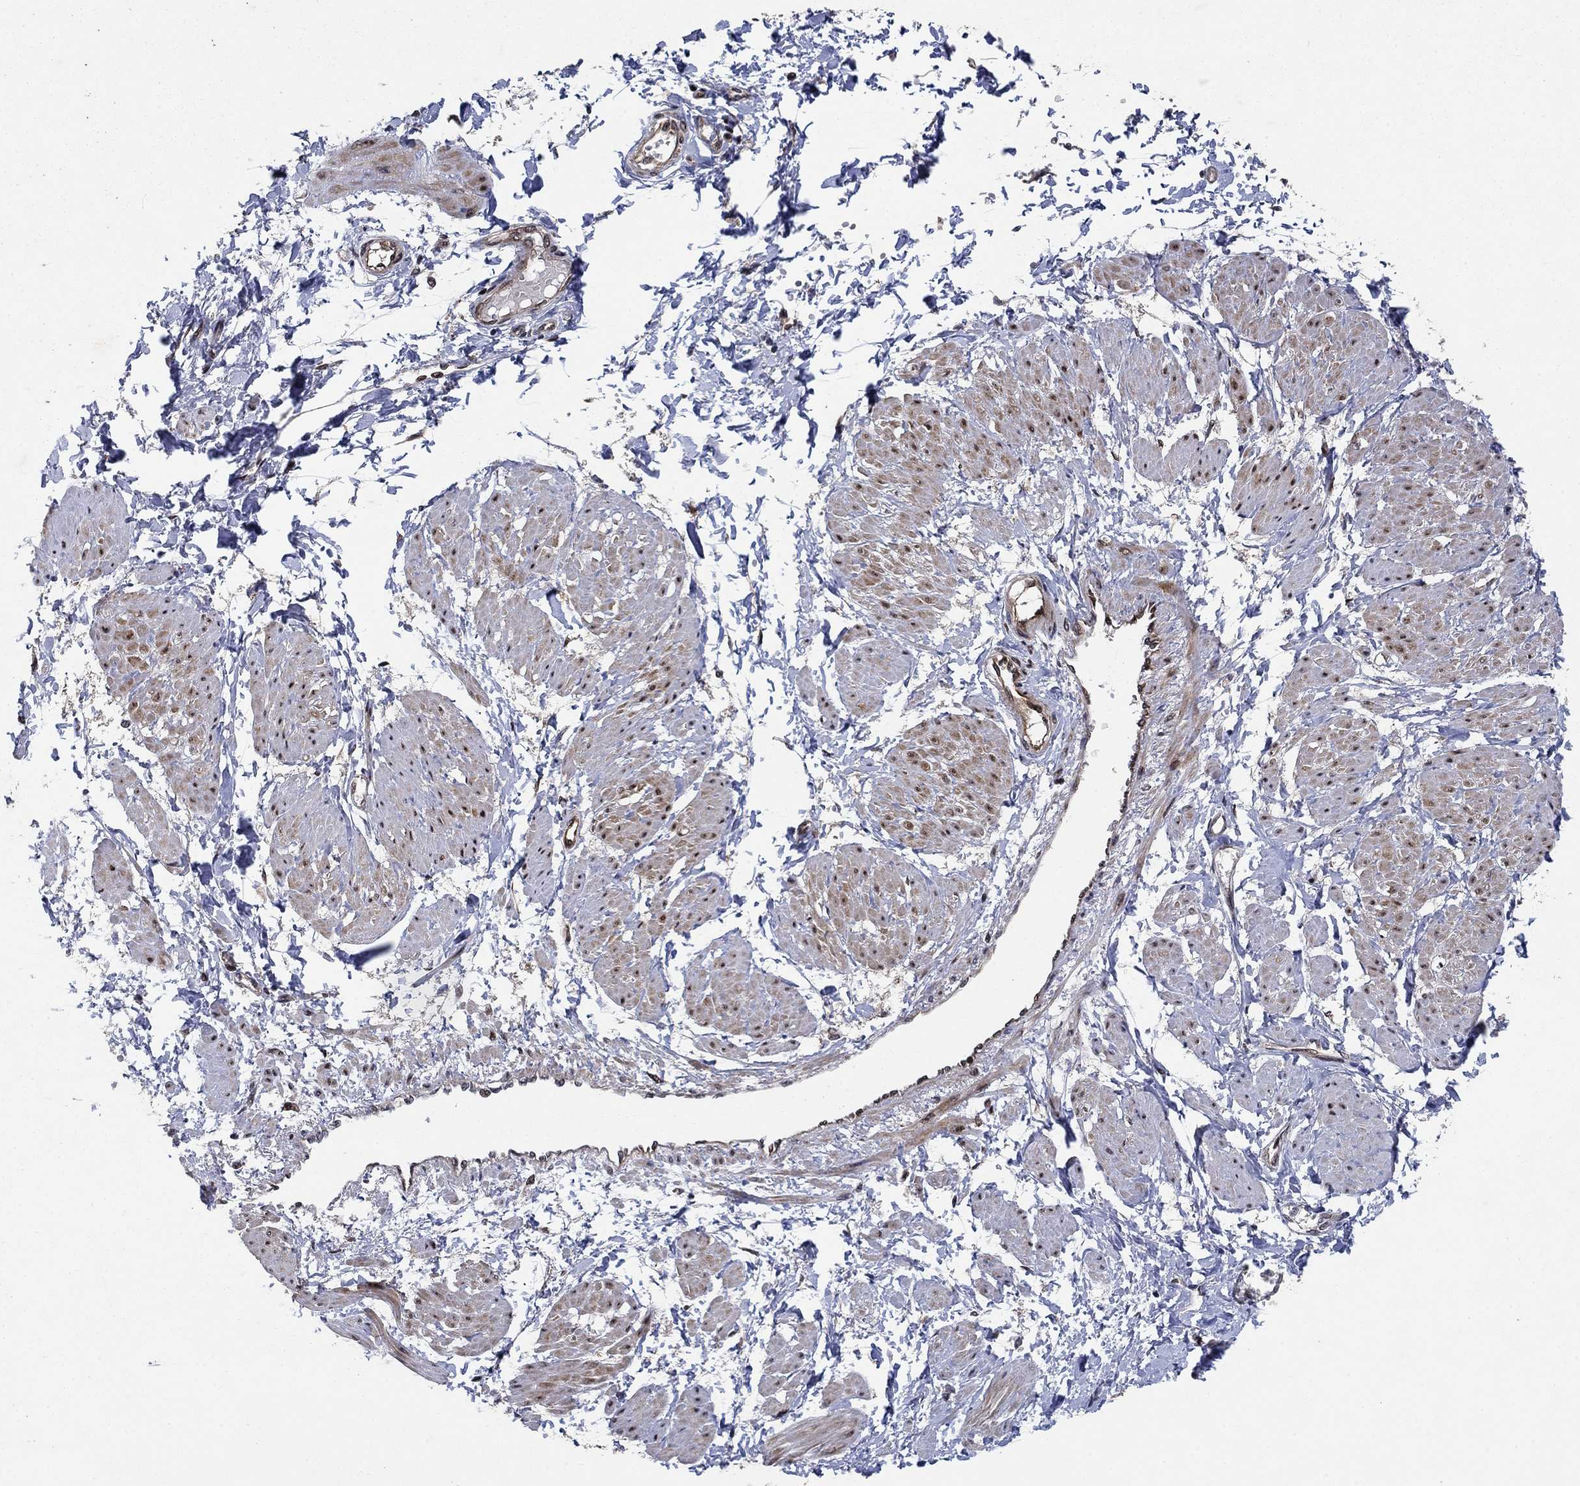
{"staining": {"intensity": "strong", "quantity": "<25%", "location": "nuclear"}, "tissue": "smooth muscle", "cell_type": "Smooth muscle cells", "image_type": "normal", "snomed": [{"axis": "morphology", "description": "Normal tissue, NOS"}, {"axis": "topography", "description": "Smooth muscle"}, {"axis": "topography", "description": "Uterus"}], "caption": "About <25% of smooth muscle cells in unremarkable smooth muscle reveal strong nuclear protein expression as visualized by brown immunohistochemical staining.", "gene": "PRICKLE4", "patient": {"sex": "female", "age": 39}}